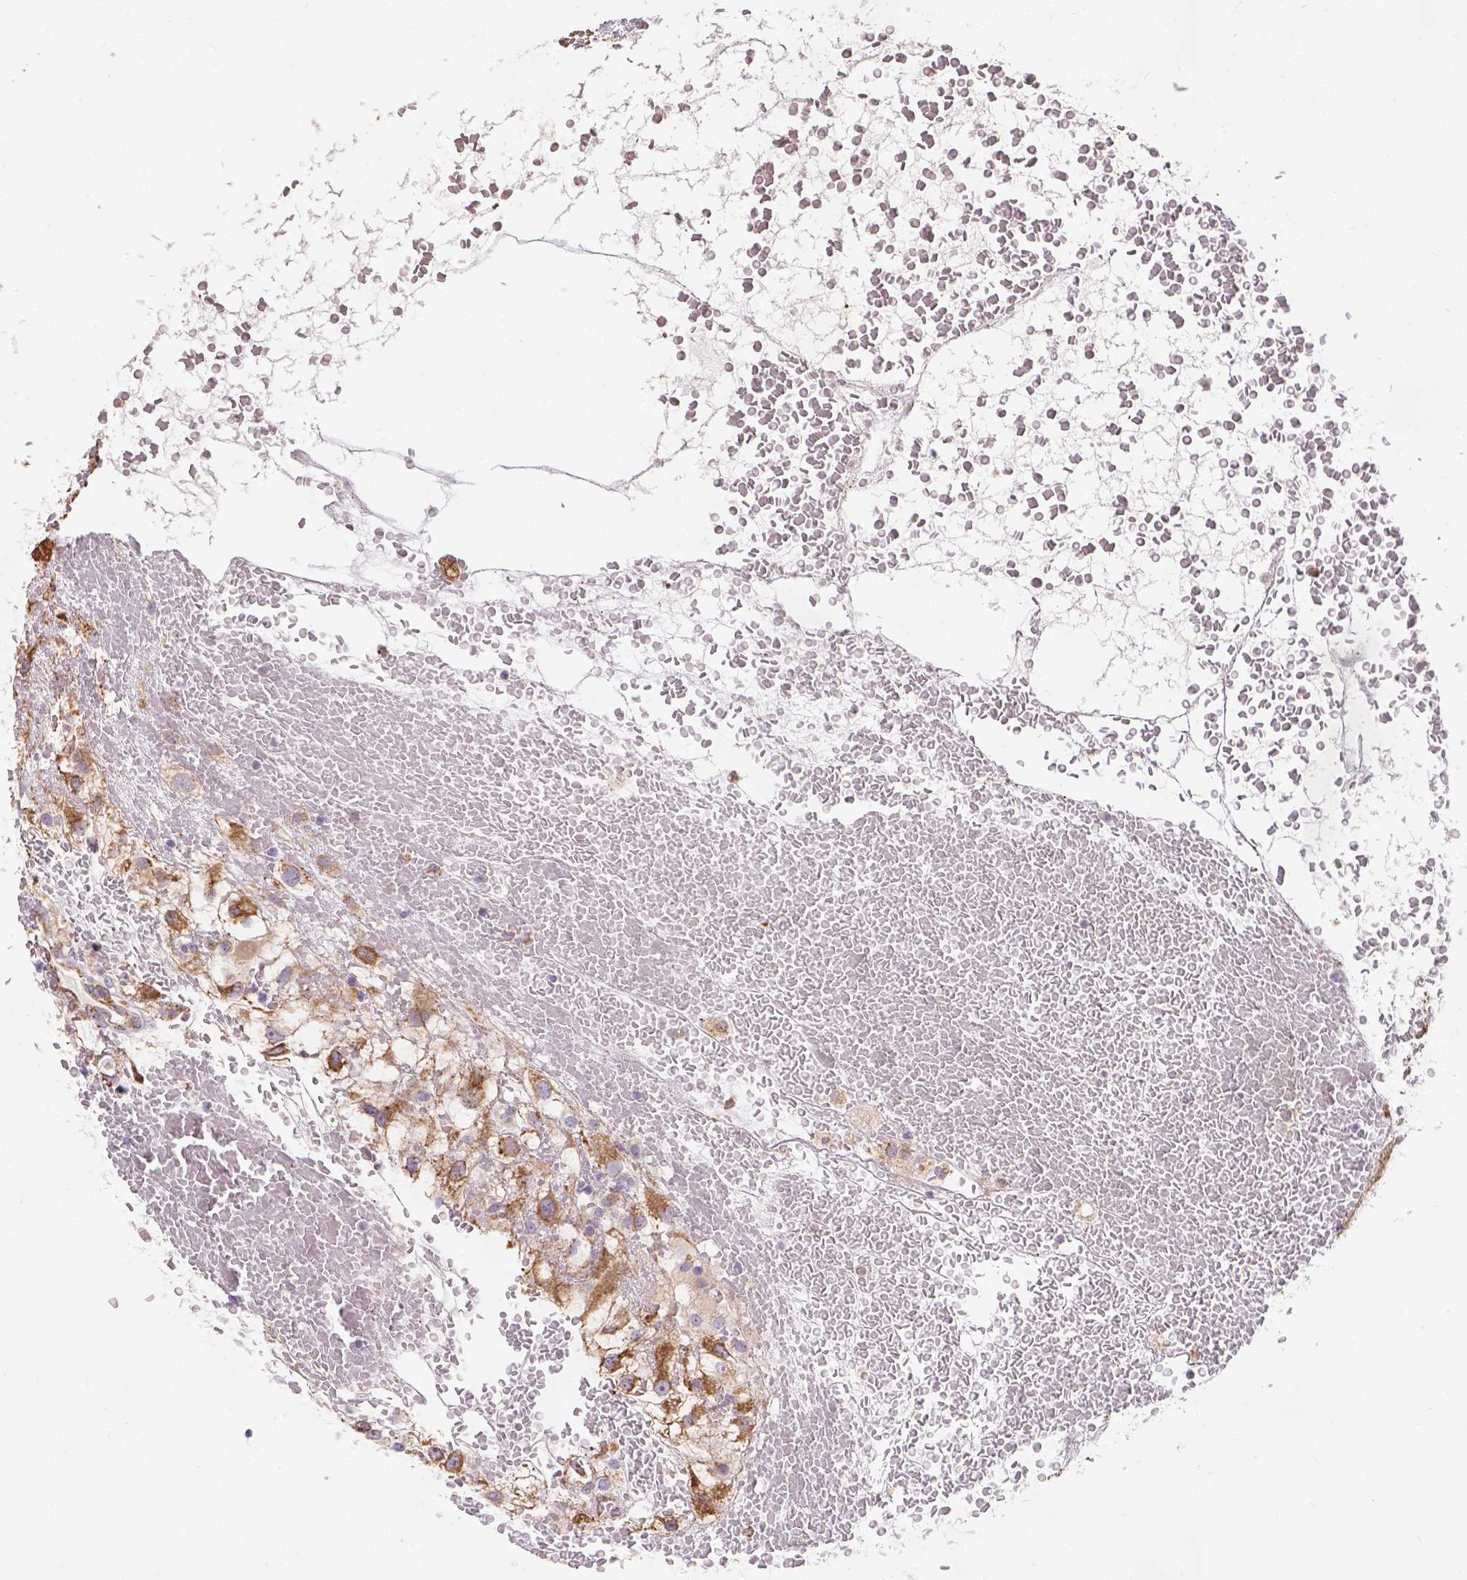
{"staining": {"intensity": "moderate", "quantity": ">75%", "location": "cytoplasmic/membranous"}, "tissue": "renal cancer", "cell_type": "Tumor cells", "image_type": "cancer", "snomed": [{"axis": "morphology", "description": "Adenocarcinoma, NOS"}, {"axis": "topography", "description": "Kidney"}], "caption": "DAB immunohistochemical staining of human renal adenocarcinoma shows moderate cytoplasmic/membranous protein expression in about >75% of tumor cells.", "gene": "IPO11", "patient": {"sex": "male", "age": 59}}